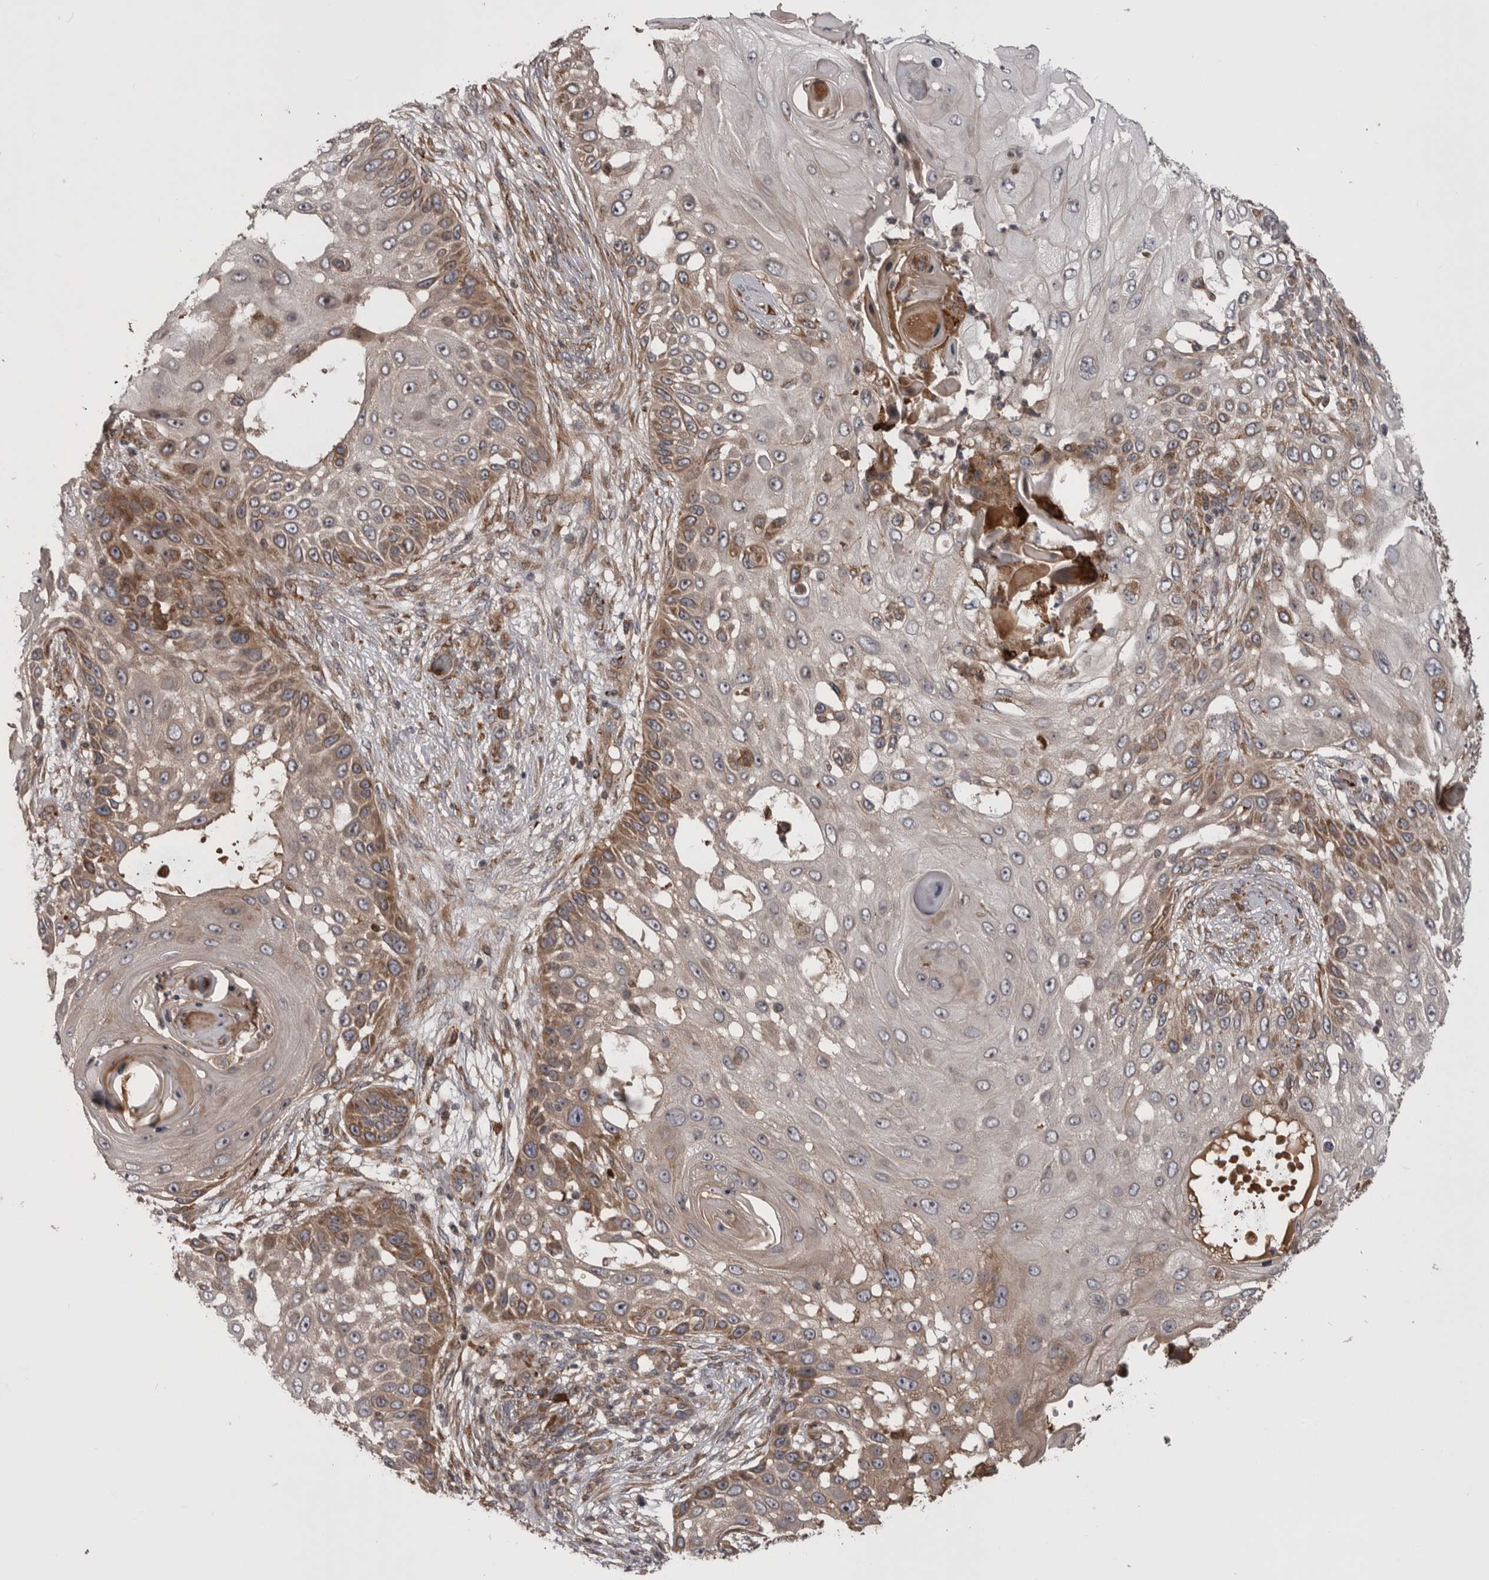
{"staining": {"intensity": "moderate", "quantity": "<25%", "location": "cytoplasmic/membranous"}, "tissue": "skin cancer", "cell_type": "Tumor cells", "image_type": "cancer", "snomed": [{"axis": "morphology", "description": "Squamous cell carcinoma, NOS"}, {"axis": "topography", "description": "Skin"}], "caption": "Skin squamous cell carcinoma tissue shows moderate cytoplasmic/membranous expression in approximately <25% of tumor cells", "gene": "RAB3GAP2", "patient": {"sex": "female", "age": 44}}